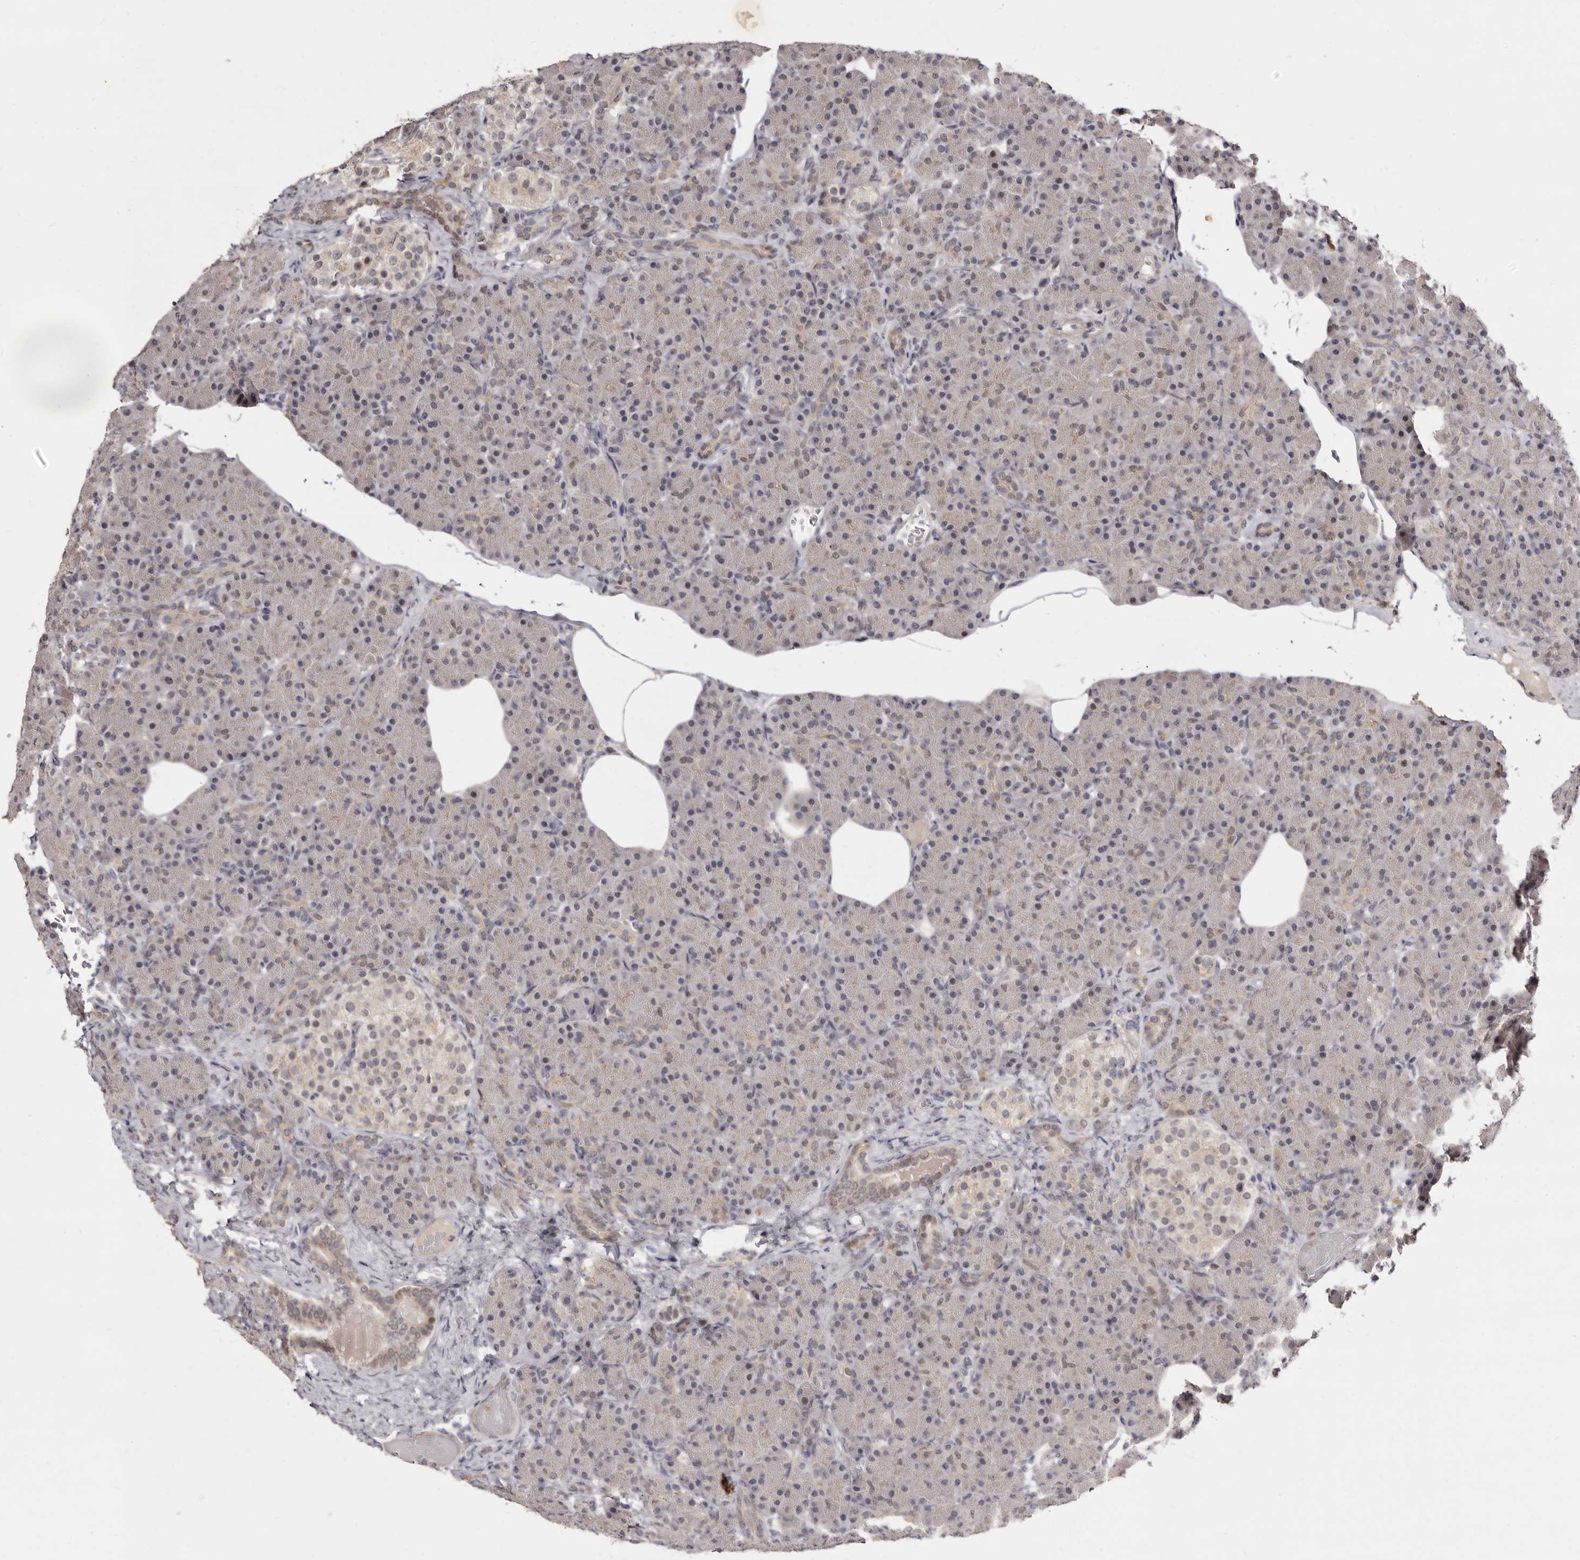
{"staining": {"intensity": "weak", "quantity": "<25%", "location": "cytoplasmic/membranous"}, "tissue": "pancreas", "cell_type": "Exocrine glandular cells", "image_type": "normal", "snomed": [{"axis": "morphology", "description": "Normal tissue, NOS"}, {"axis": "topography", "description": "Pancreas"}], "caption": "Exocrine glandular cells show no significant protein staining in unremarkable pancreas. (Stains: DAB (3,3'-diaminobenzidine) immunohistochemistry (IHC) with hematoxylin counter stain, Microscopy: brightfield microscopy at high magnification).", "gene": "ZNF326", "patient": {"sex": "female", "age": 43}}